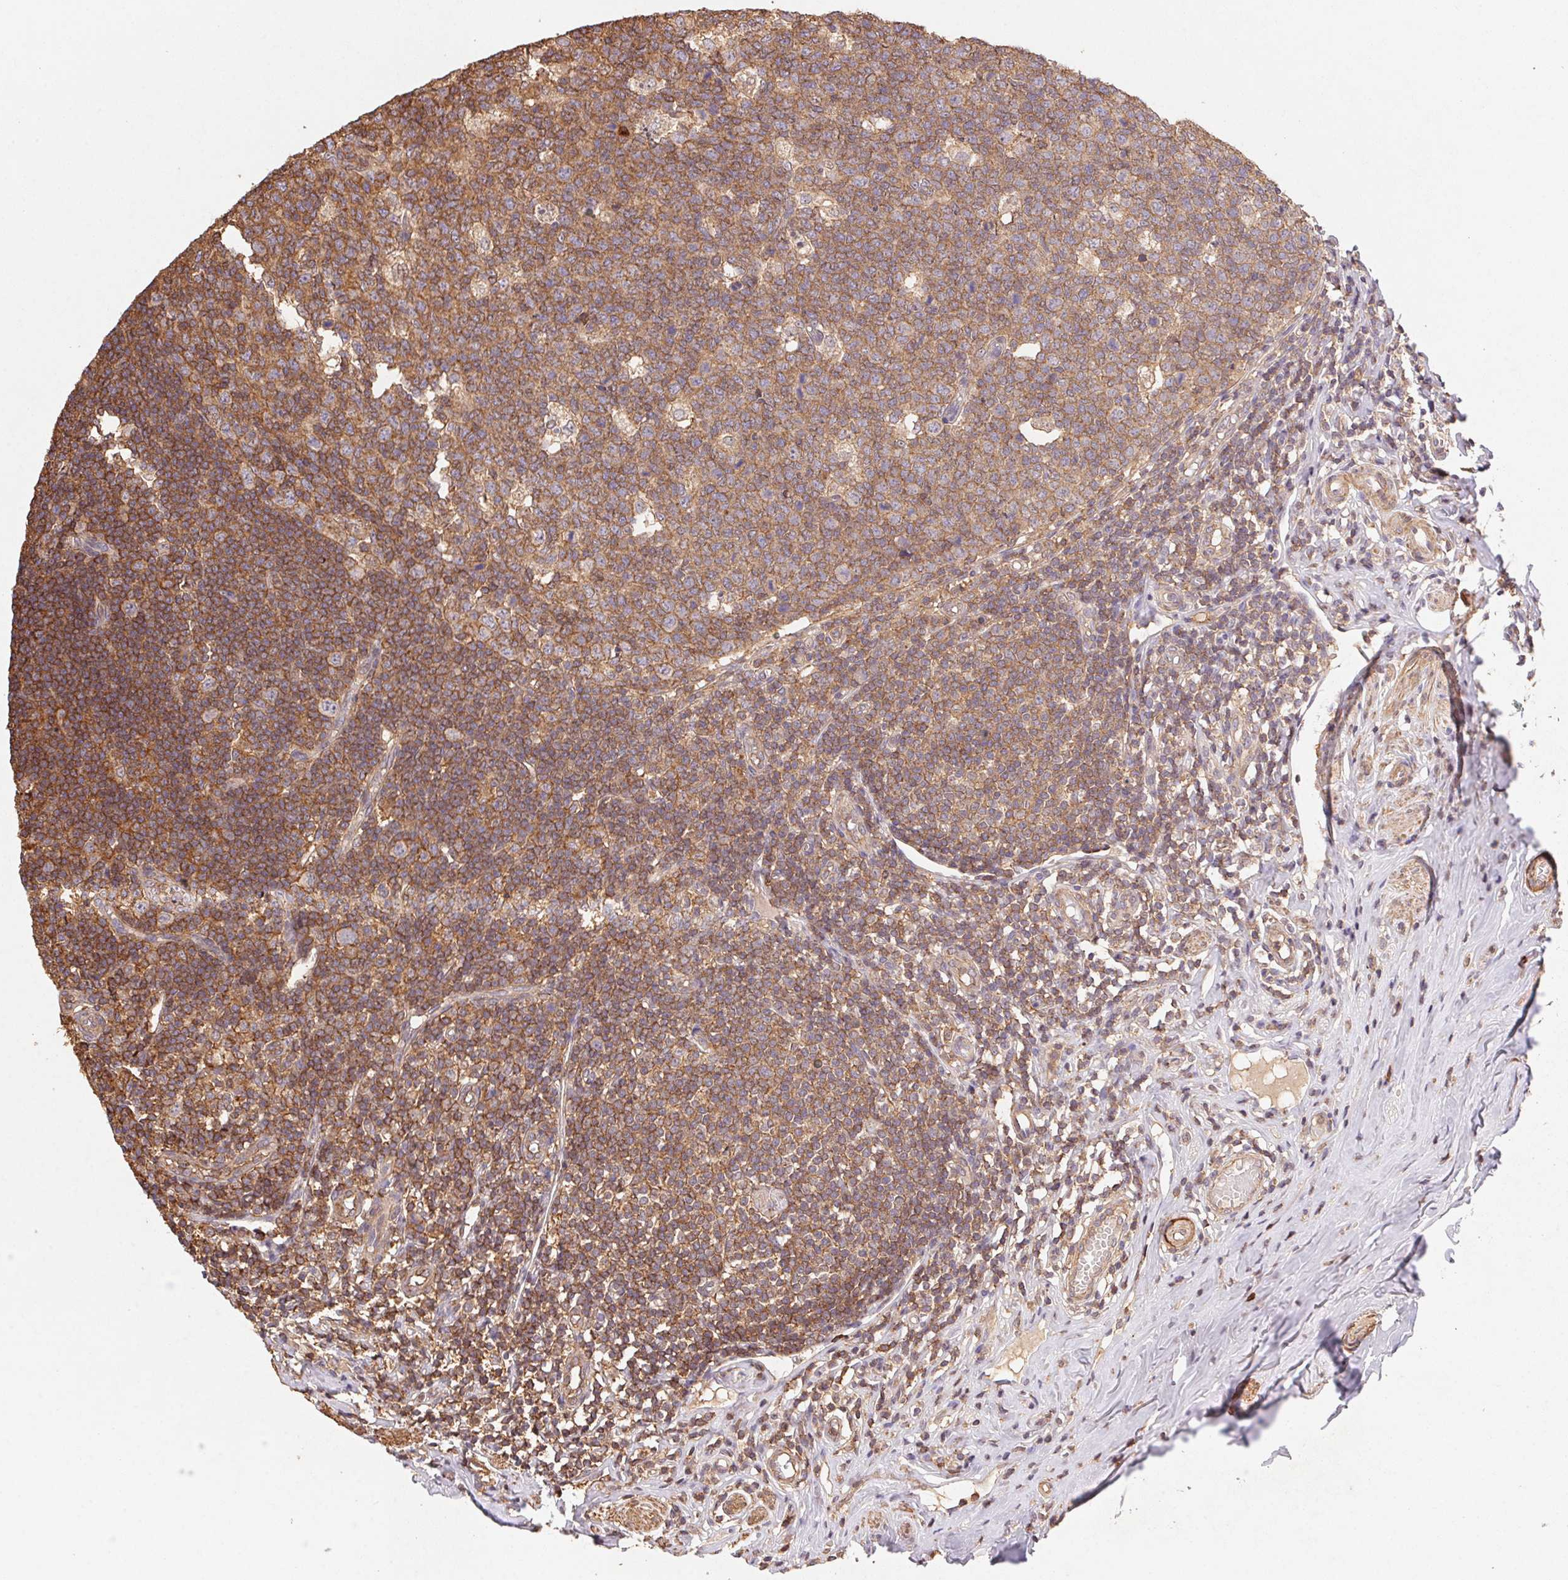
{"staining": {"intensity": "moderate", "quantity": ">75%", "location": "cytoplasmic/membranous"}, "tissue": "appendix", "cell_type": "Glandular cells", "image_type": "normal", "snomed": [{"axis": "morphology", "description": "Normal tissue, NOS"}, {"axis": "topography", "description": "Appendix"}], "caption": "Protein analysis of benign appendix exhibits moderate cytoplasmic/membranous positivity in about >75% of glandular cells.", "gene": "ATG10", "patient": {"sex": "male", "age": 18}}